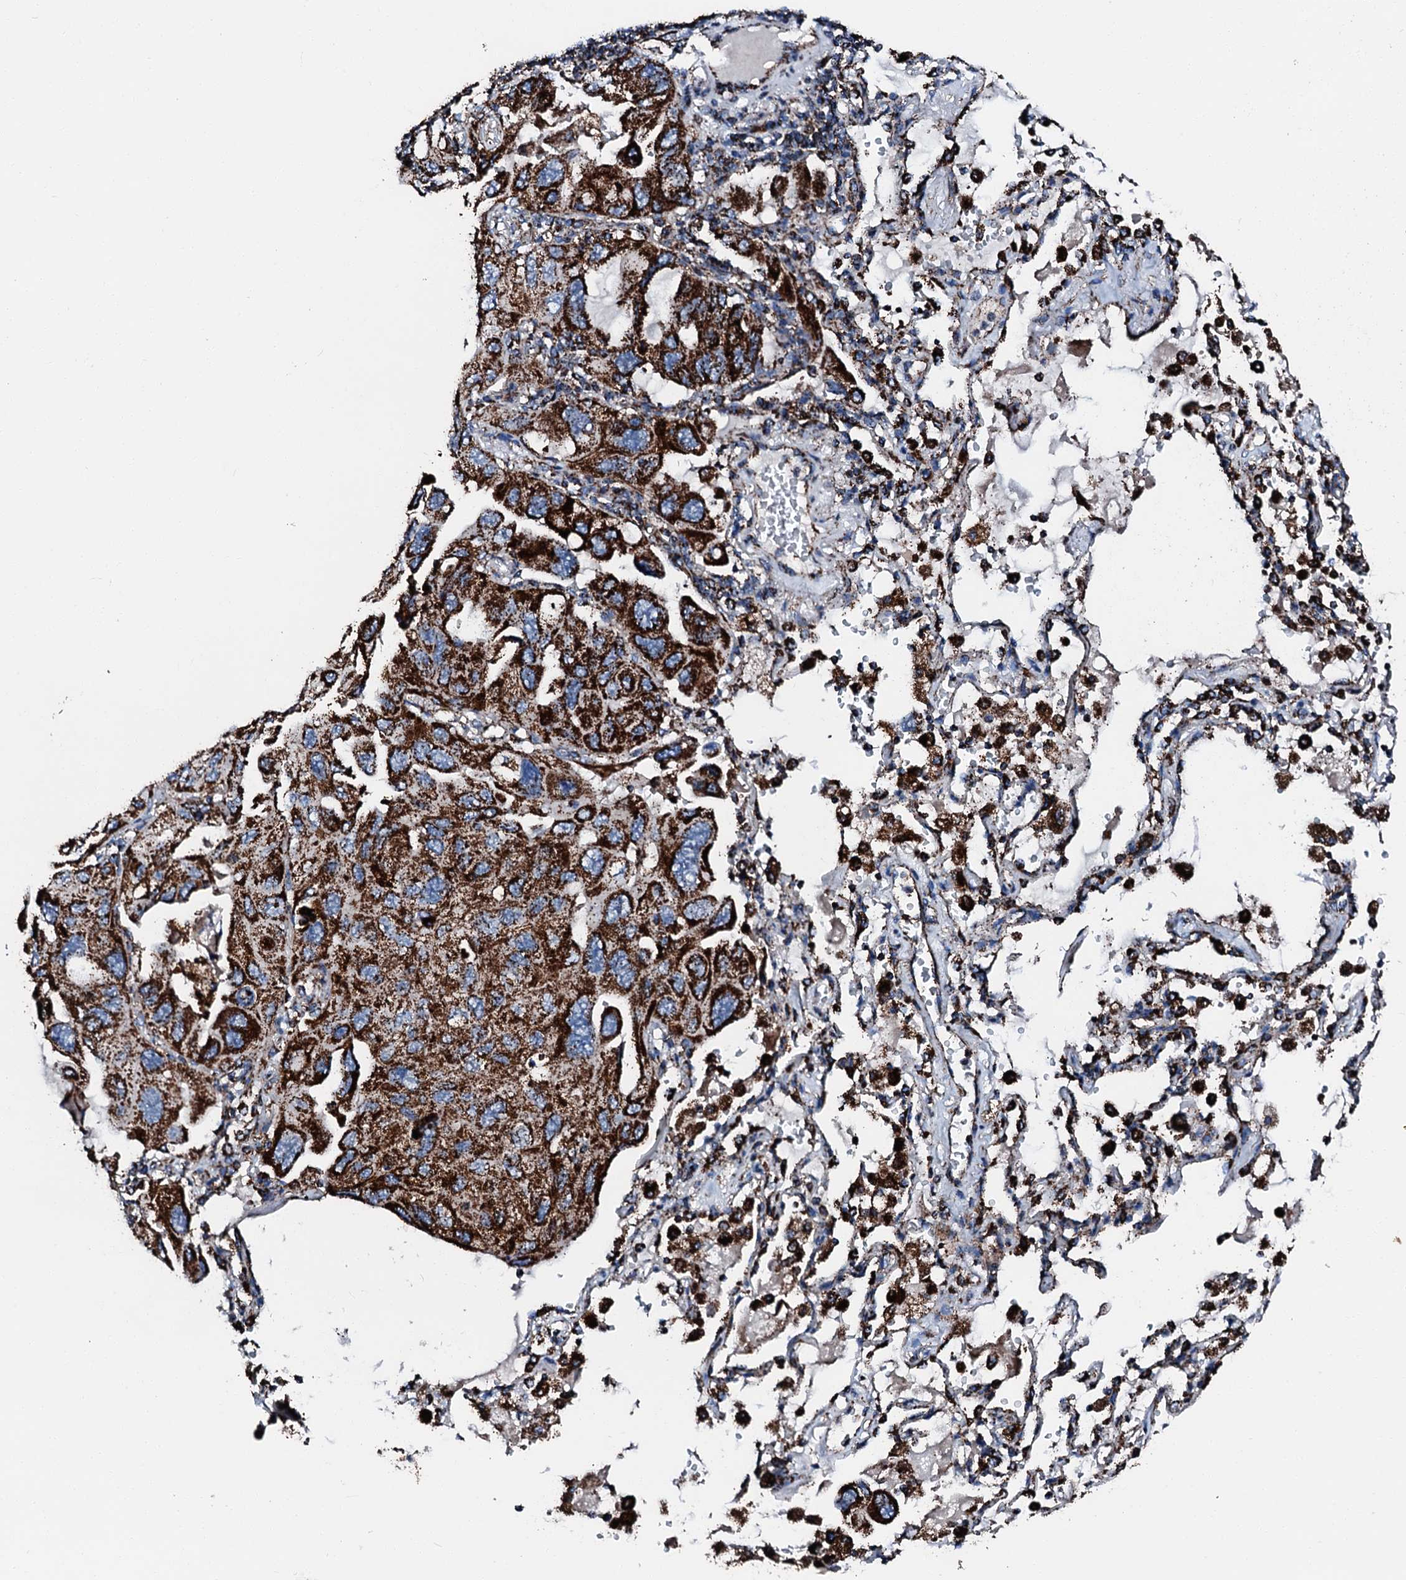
{"staining": {"intensity": "strong", "quantity": ">75%", "location": "cytoplasmic/membranous"}, "tissue": "lung cancer", "cell_type": "Tumor cells", "image_type": "cancer", "snomed": [{"axis": "morphology", "description": "Squamous cell carcinoma, NOS"}, {"axis": "topography", "description": "Lung"}], "caption": "Lung cancer stained for a protein shows strong cytoplasmic/membranous positivity in tumor cells. Ihc stains the protein in brown and the nuclei are stained blue.", "gene": "HADH", "patient": {"sex": "female", "age": 73}}